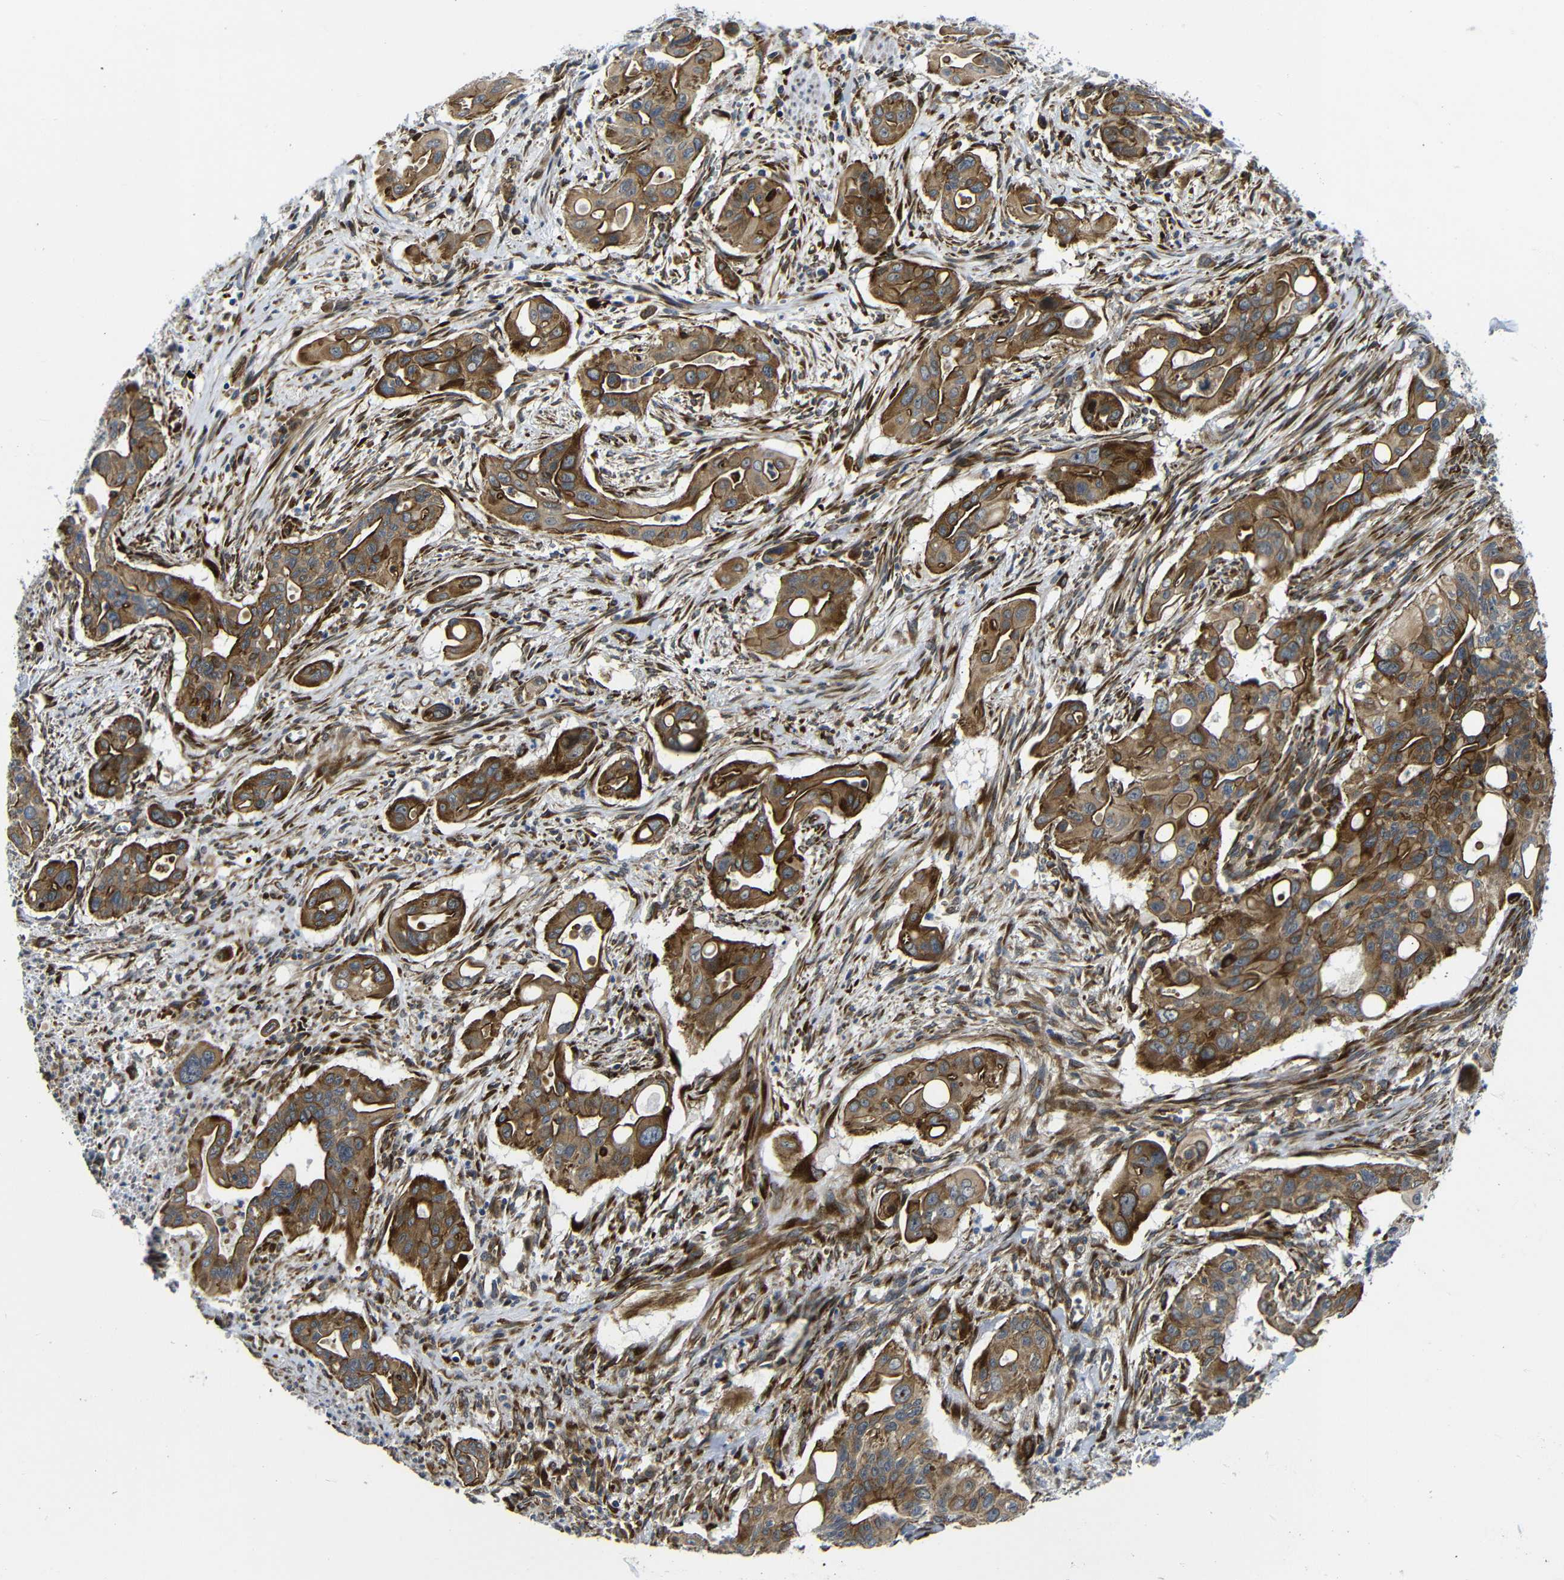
{"staining": {"intensity": "strong", "quantity": ">75%", "location": "cytoplasmic/membranous"}, "tissue": "pancreatic cancer", "cell_type": "Tumor cells", "image_type": "cancer", "snomed": [{"axis": "morphology", "description": "Adenocarcinoma, NOS"}, {"axis": "topography", "description": "Pancreas"}], "caption": "Tumor cells show high levels of strong cytoplasmic/membranous expression in about >75% of cells in human pancreatic cancer.", "gene": "PARP14", "patient": {"sex": "male", "age": 77}}